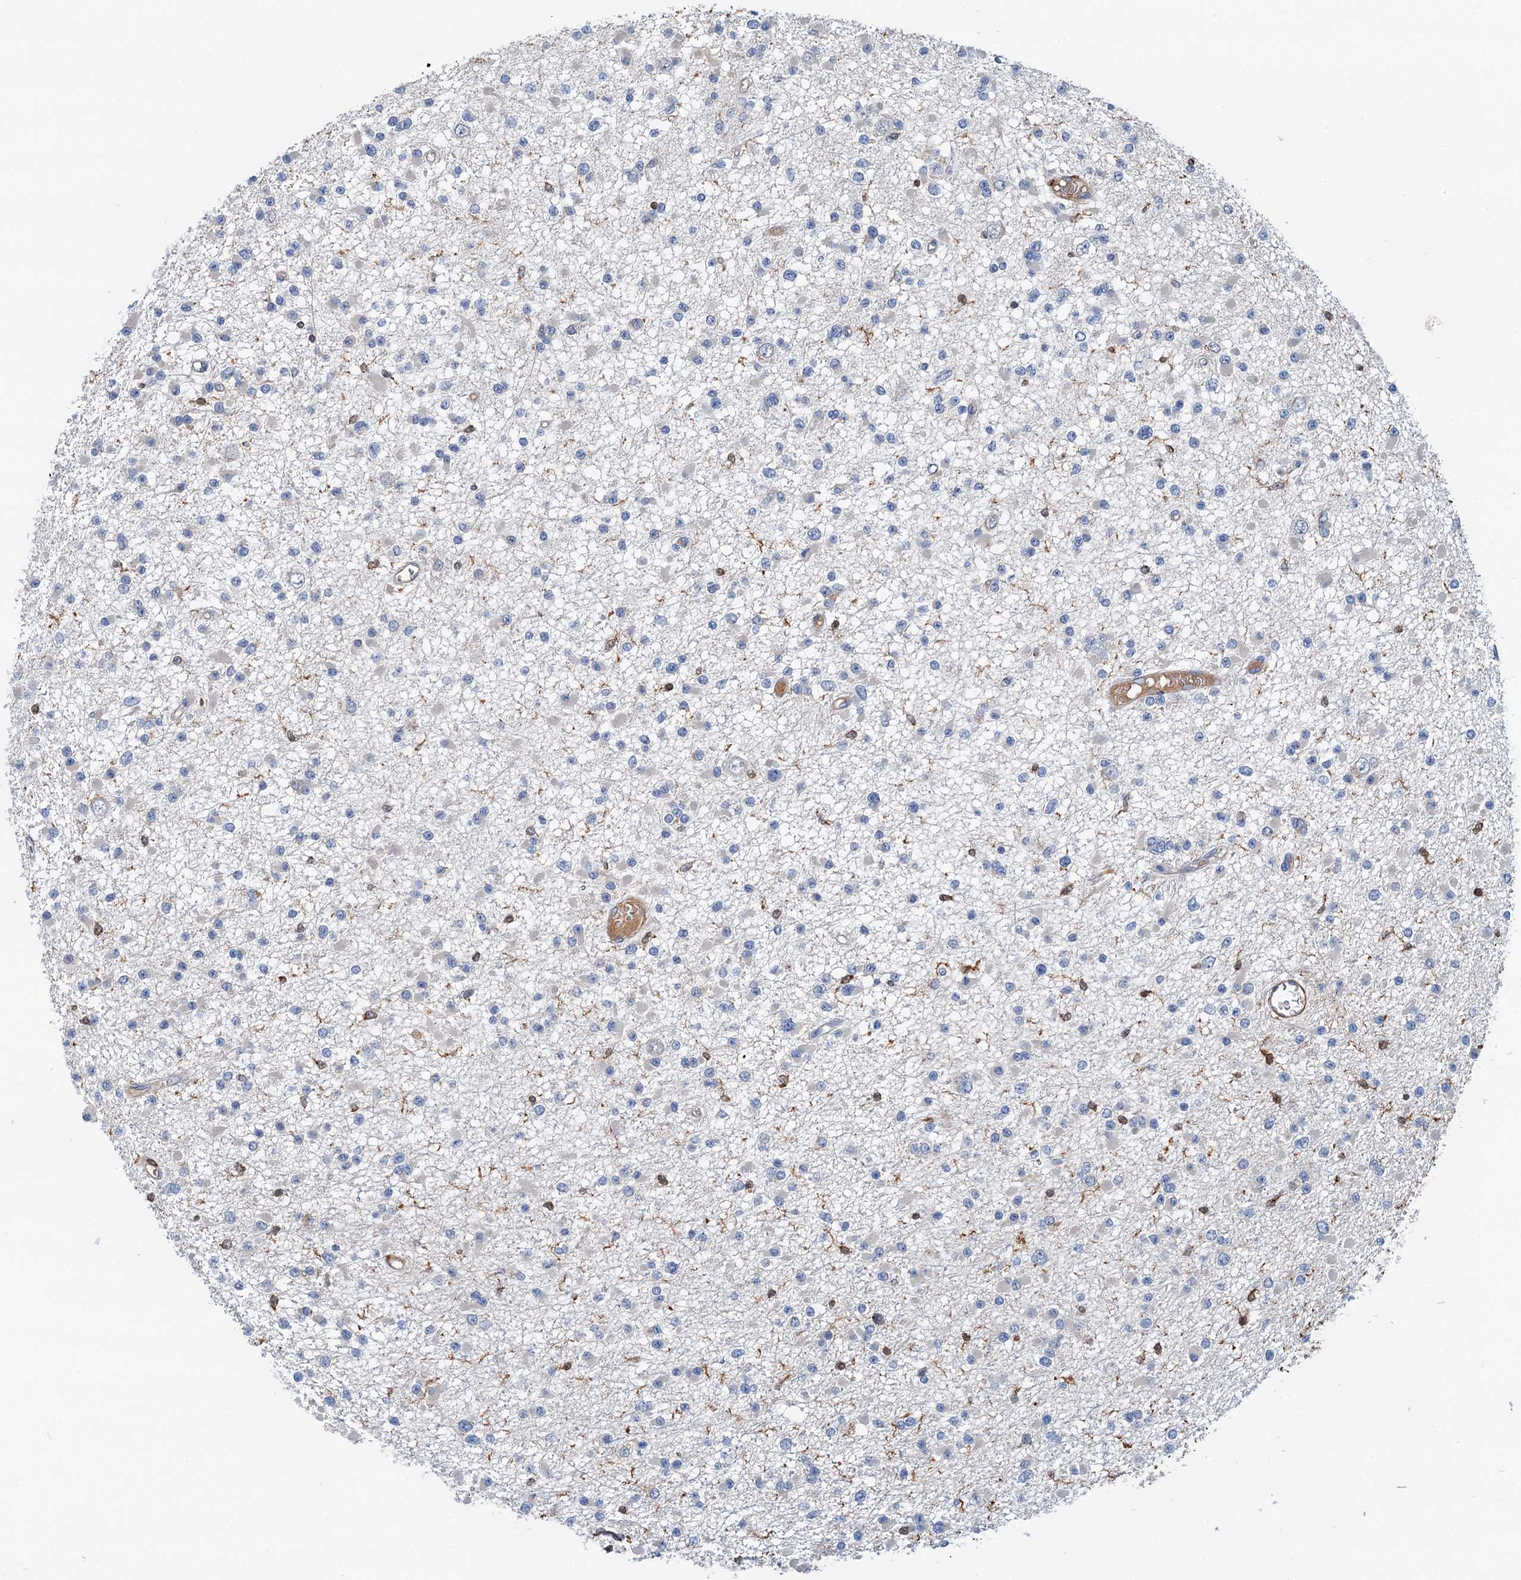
{"staining": {"intensity": "negative", "quantity": "none", "location": "none"}, "tissue": "glioma", "cell_type": "Tumor cells", "image_type": "cancer", "snomed": [{"axis": "morphology", "description": "Glioma, malignant, Low grade"}, {"axis": "topography", "description": "Brain"}], "caption": "High power microscopy micrograph of an IHC histopathology image of glioma, revealing no significant expression in tumor cells.", "gene": "CSTPP1", "patient": {"sex": "female", "age": 22}}